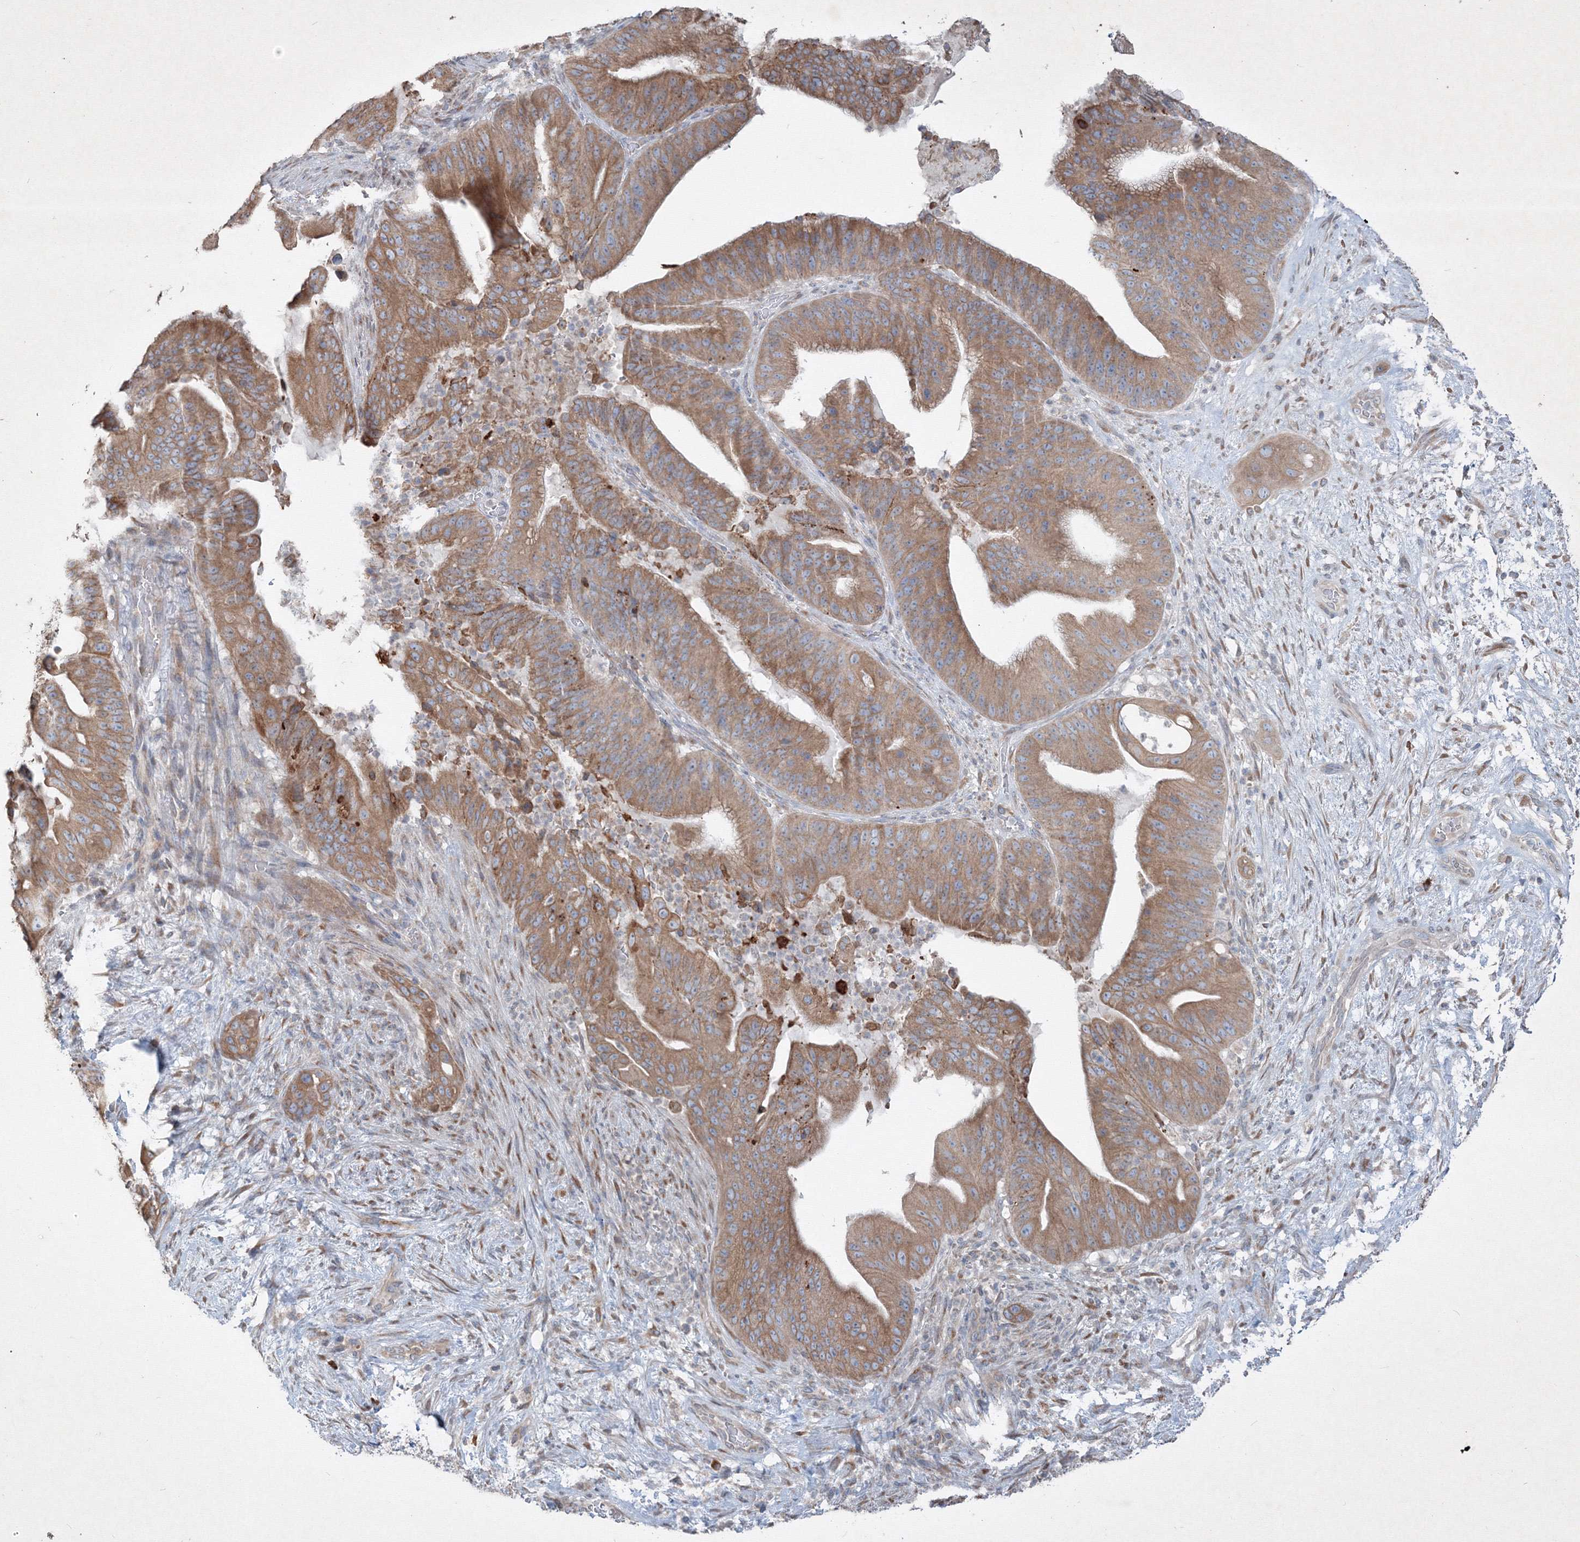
{"staining": {"intensity": "moderate", "quantity": ">75%", "location": "cytoplasmic/membranous"}, "tissue": "pancreatic cancer", "cell_type": "Tumor cells", "image_type": "cancer", "snomed": [{"axis": "morphology", "description": "Adenocarcinoma, NOS"}, {"axis": "topography", "description": "Pancreas"}], "caption": "Immunohistochemistry (IHC) histopathology image of human pancreatic cancer stained for a protein (brown), which reveals medium levels of moderate cytoplasmic/membranous expression in about >75% of tumor cells.", "gene": "IFNAR1", "patient": {"sex": "female", "age": 77}}